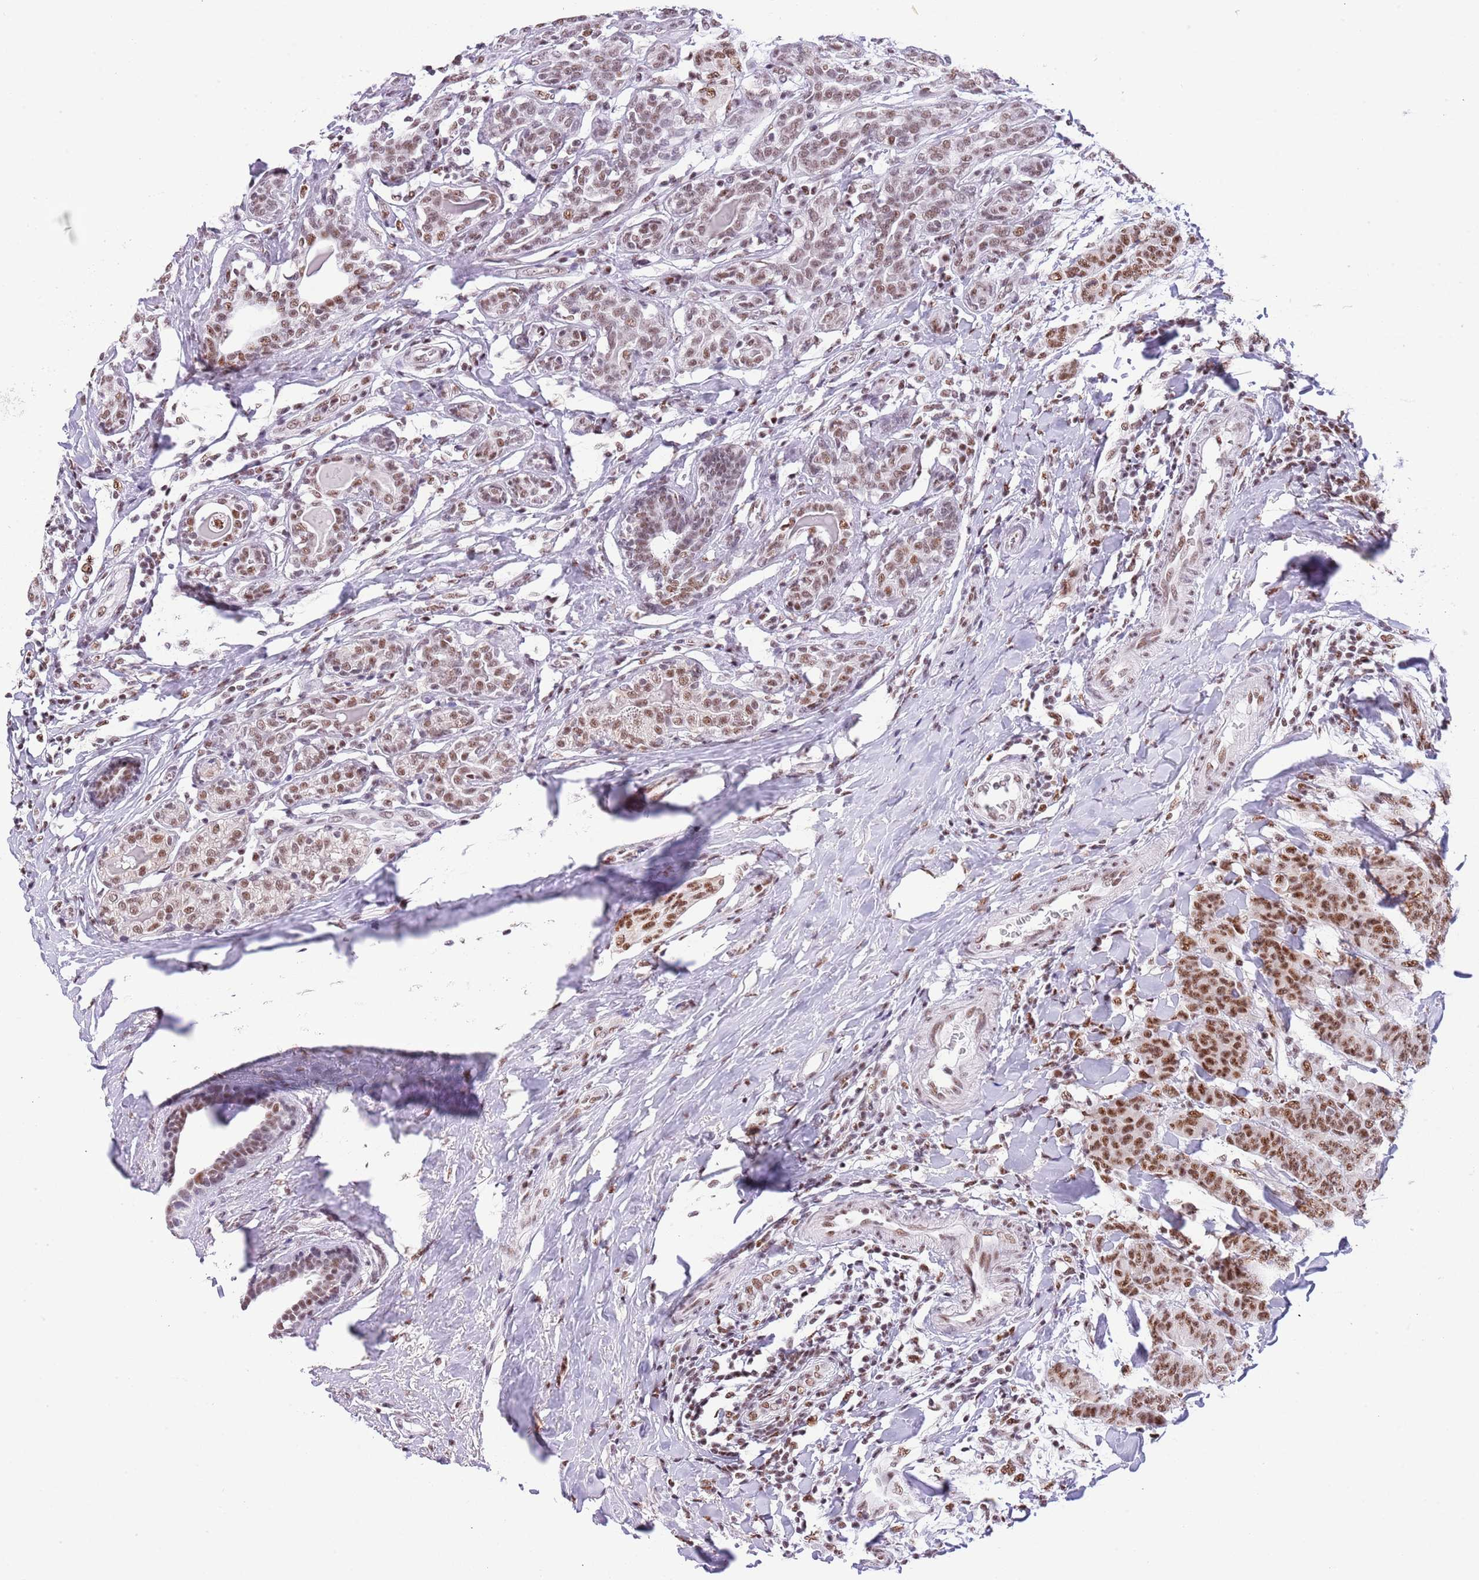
{"staining": {"intensity": "moderate", "quantity": ">75%", "location": "nuclear"}, "tissue": "breast cancer", "cell_type": "Tumor cells", "image_type": "cancer", "snomed": [{"axis": "morphology", "description": "Duct carcinoma"}, {"axis": "topography", "description": "Breast"}], "caption": "Immunohistochemical staining of human breast infiltrating ductal carcinoma reveals moderate nuclear protein expression in approximately >75% of tumor cells.", "gene": "SF3A2", "patient": {"sex": "female", "age": 40}}